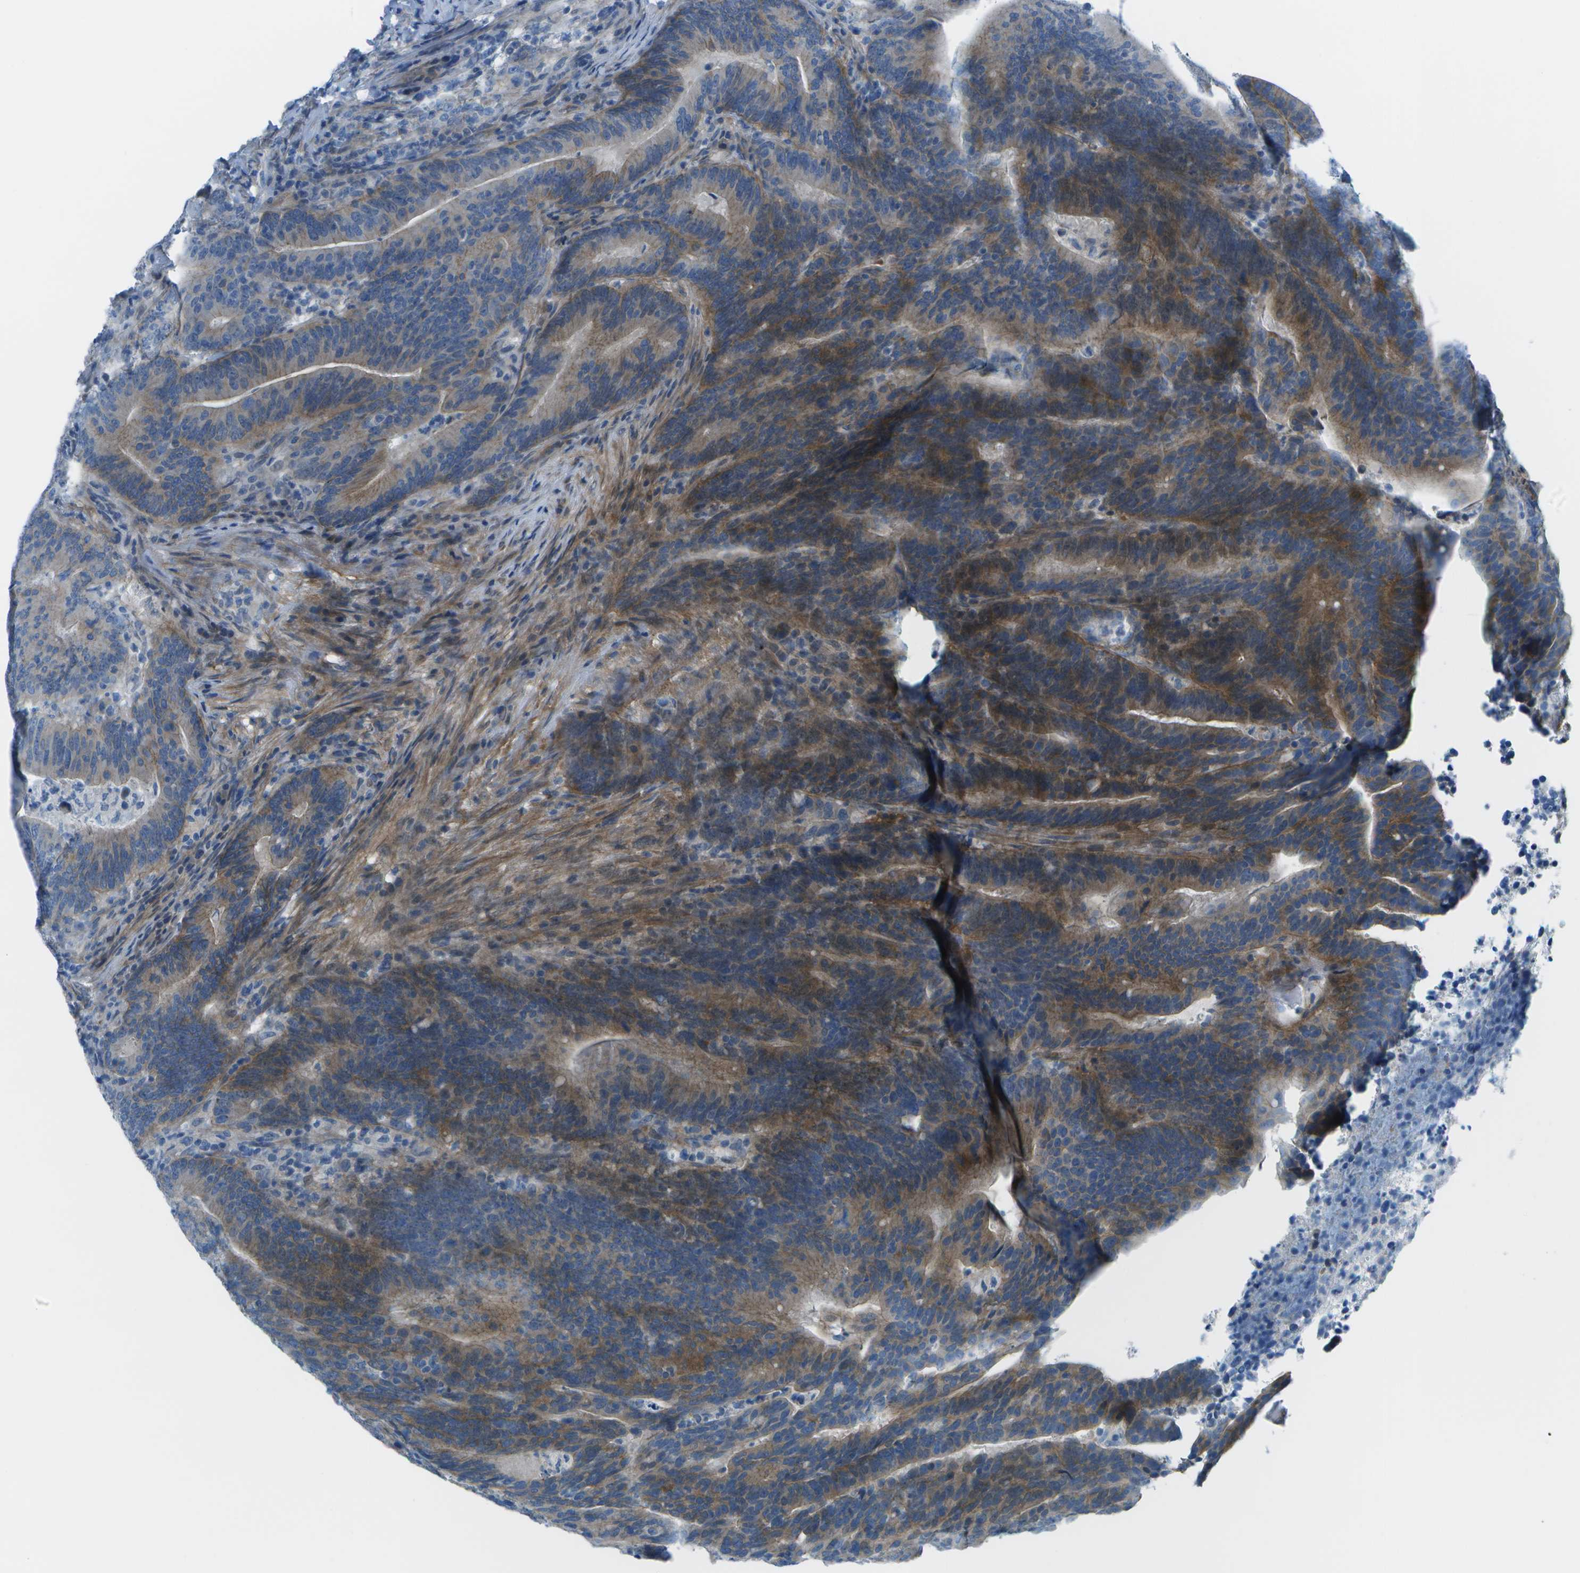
{"staining": {"intensity": "moderate", "quantity": "25%-75%", "location": "cytoplasmic/membranous"}, "tissue": "colorectal cancer", "cell_type": "Tumor cells", "image_type": "cancer", "snomed": [{"axis": "morphology", "description": "Normal tissue, NOS"}, {"axis": "morphology", "description": "Adenocarcinoma, NOS"}, {"axis": "topography", "description": "Colon"}], "caption": "Moderate cytoplasmic/membranous positivity is present in approximately 25%-75% of tumor cells in colorectal cancer.", "gene": "SORBS3", "patient": {"sex": "female", "age": 66}}